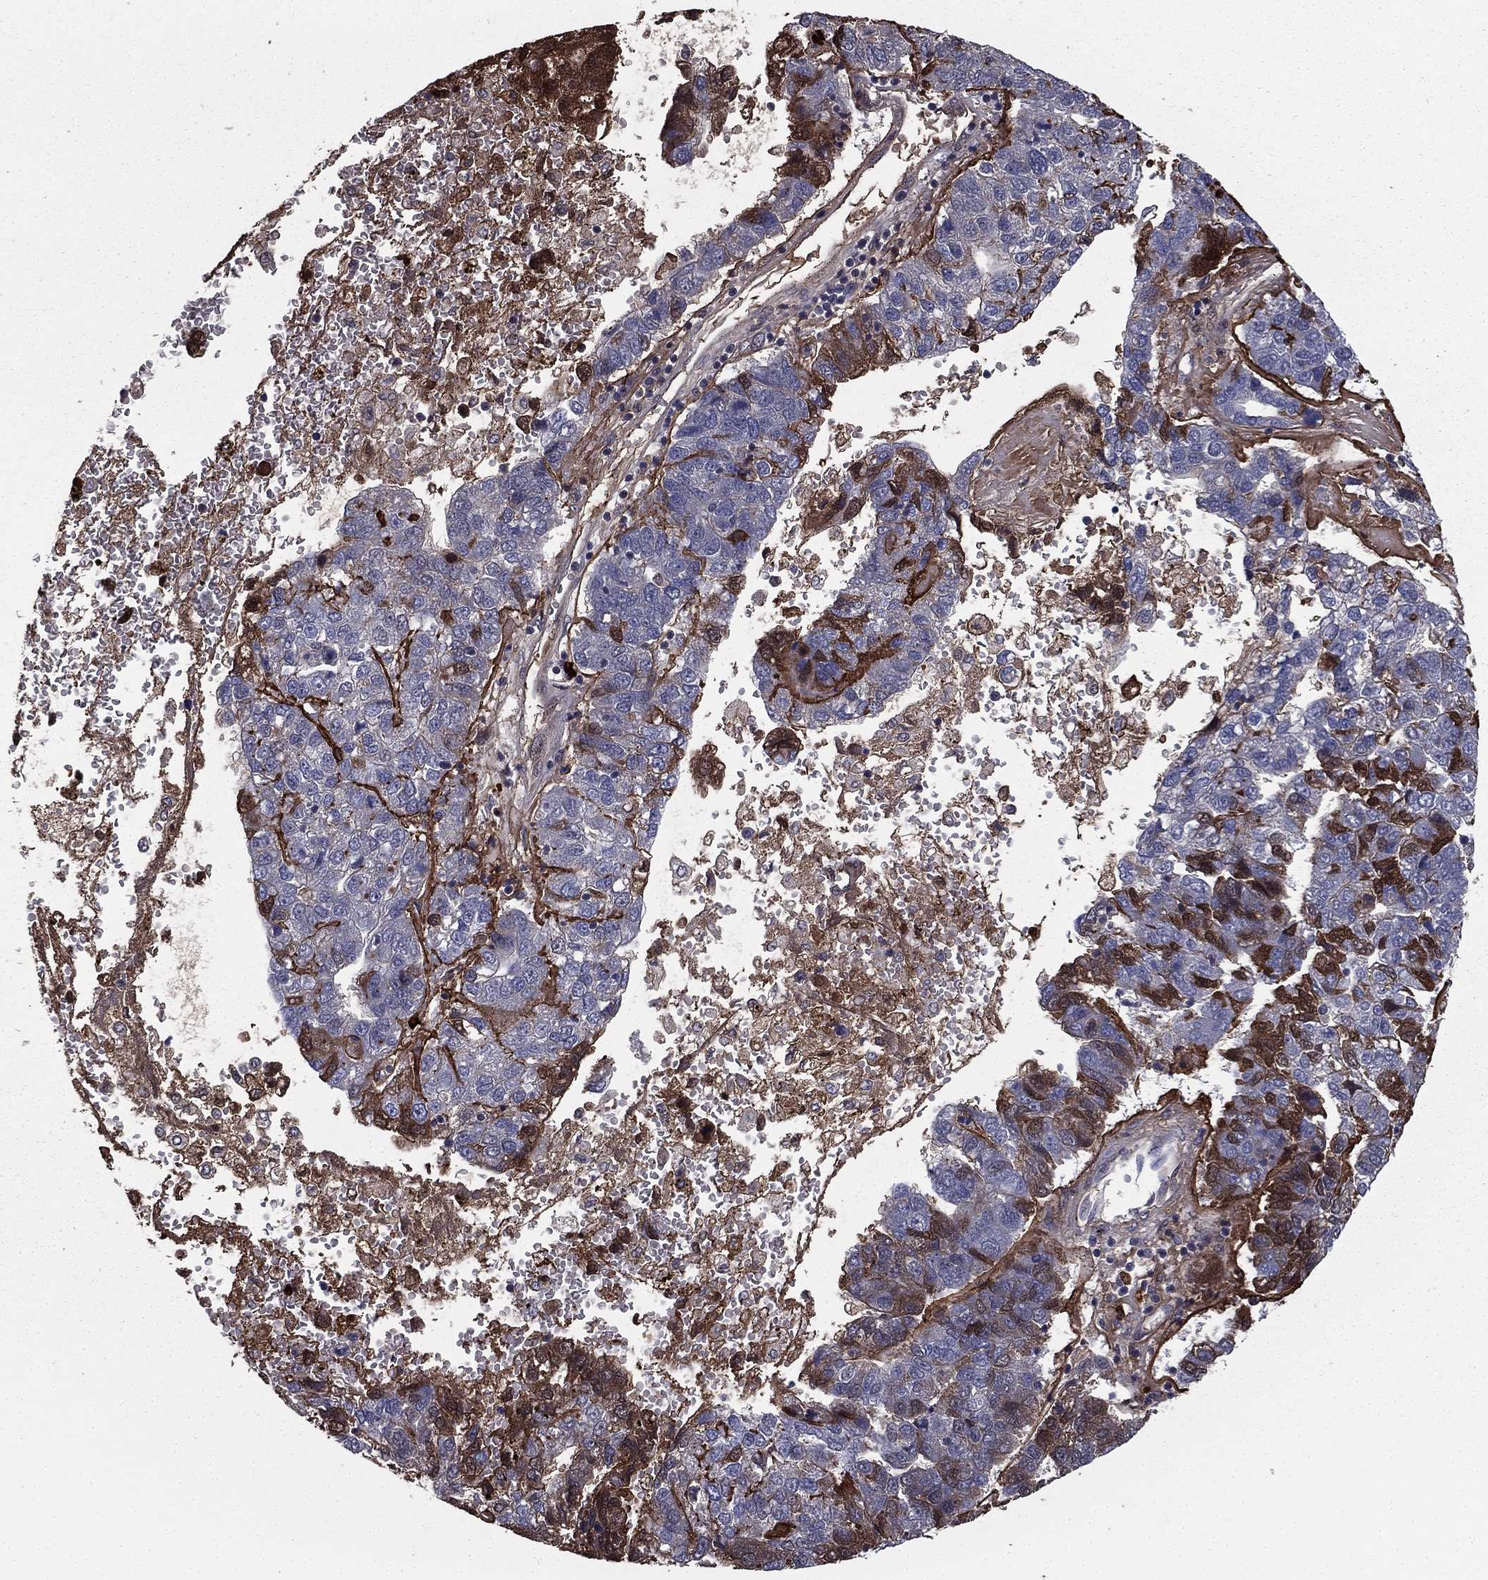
{"staining": {"intensity": "strong", "quantity": "25%-75%", "location": "cytoplasmic/membranous"}, "tissue": "pancreatic cancer", "cell_type": "Tumor cells", "image_type": "cancer", "snomed": [{"axis": "morphology", "description": "Adenocarcinoma, NOS"}, {"axis": "topography", "description": "Pancreas"}], "caption": "Human pancreatic cancer (adenocarcinoma) stained with a brown dye shows strong cytoplasmic/membranous positive expression in about 25%-75% of tumor cells.", "gene": "RARB", "patient": {"sex": "female", "age": 61}}